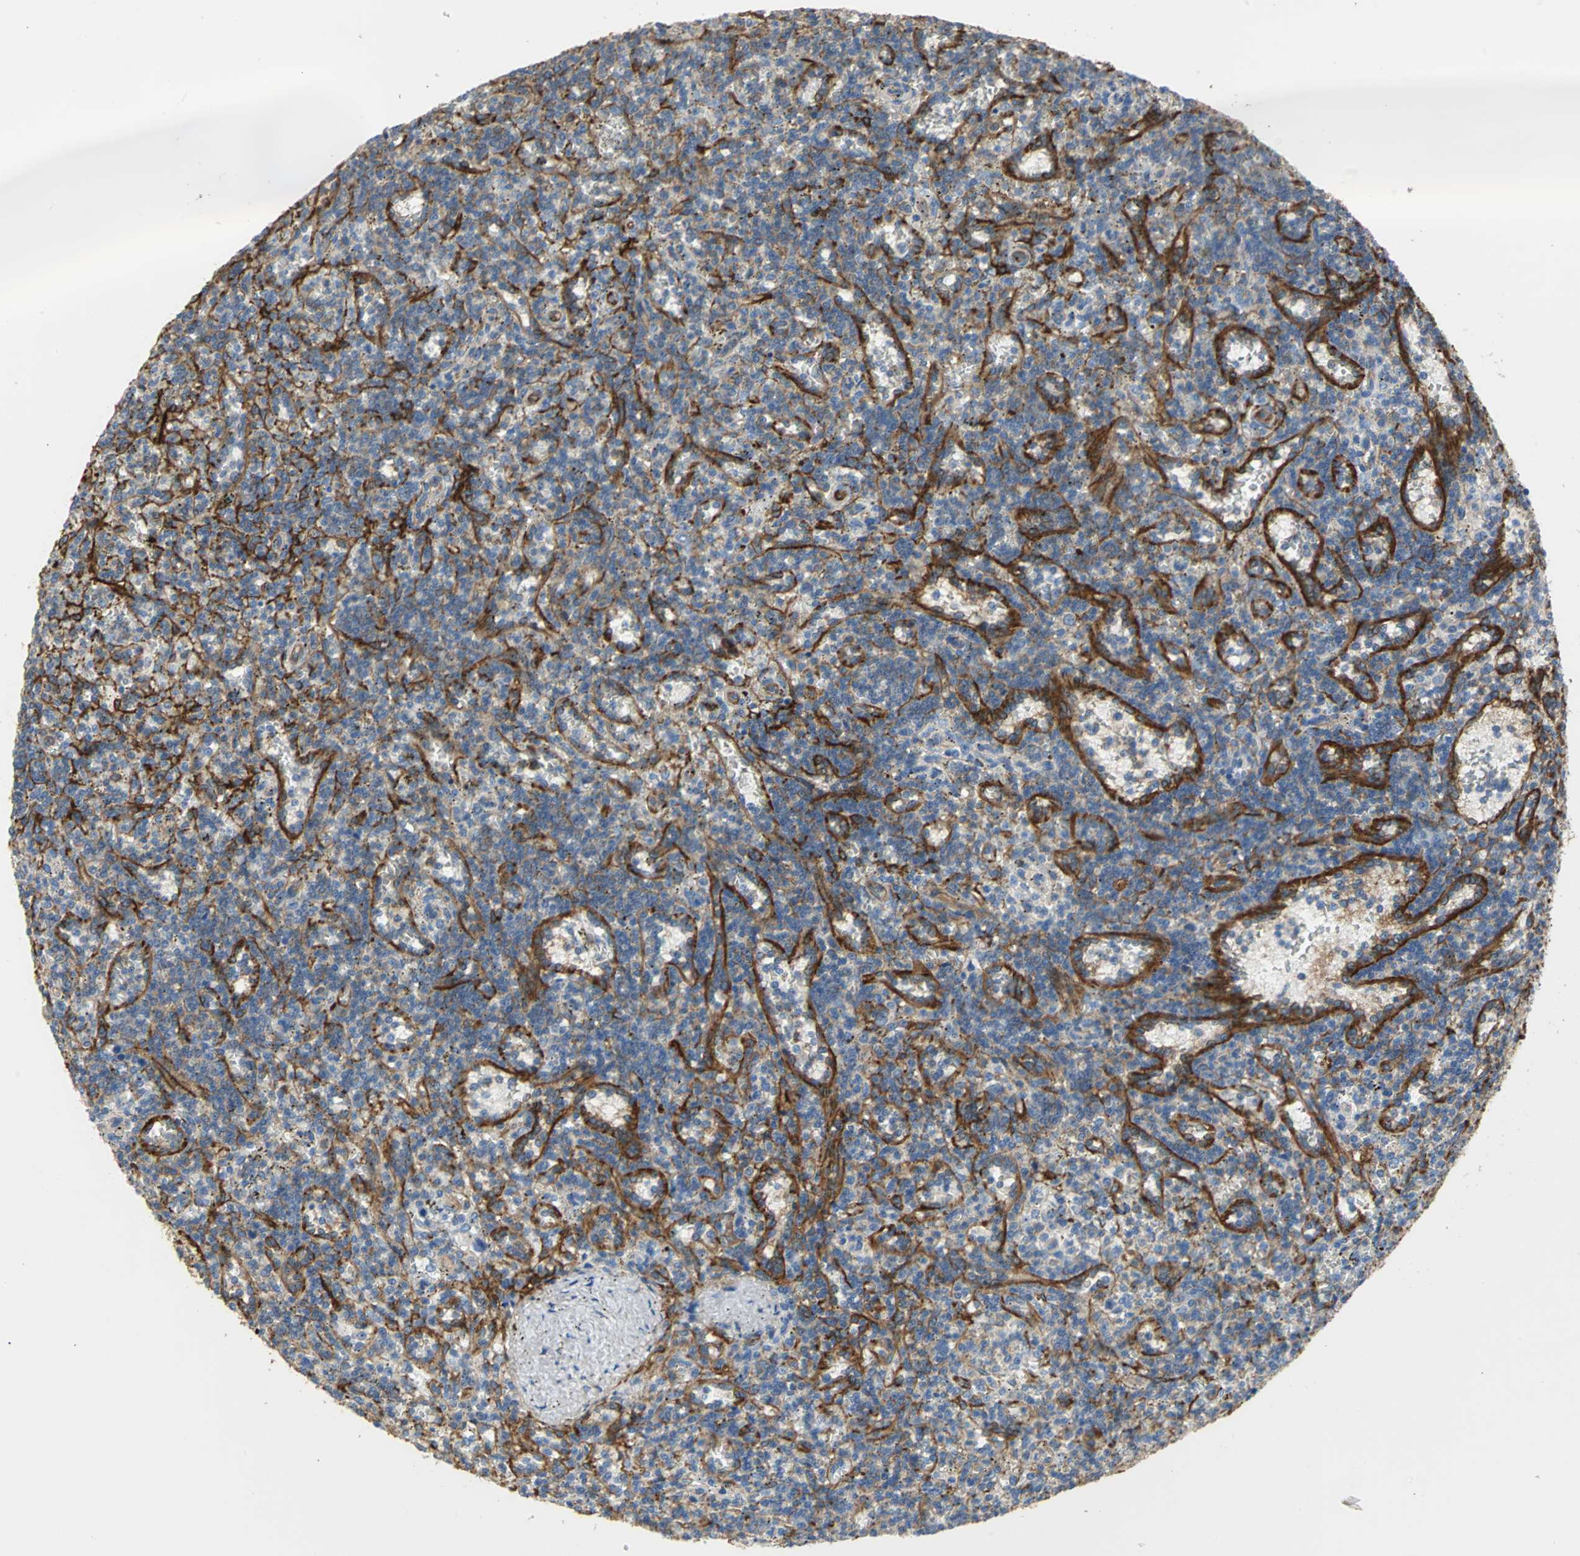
{"staining": {"intensity": "negative", "quantity": "none", "location": "none"}, "tissue": "lymphoma", "cell_type": "Tumor cells", "image_type": "cancer", "snomed": [{"axis": "morphology", "description": "Malignant lymphoma, non-Hodgkin's type, Low grade"}, {"axis": "topography", "description": "Spleen"}], "caption": "Immunohistochemistry image of neoplastic tissue: human lymphoma stained with DAB reveals no significant protein staining in tumor cells. (DAB immunohistochemistry (IHC) visualized using brightfield microscopy, high magnification).", "gene": "FLNB", "patient": {"sex": "male", "age": 73}}